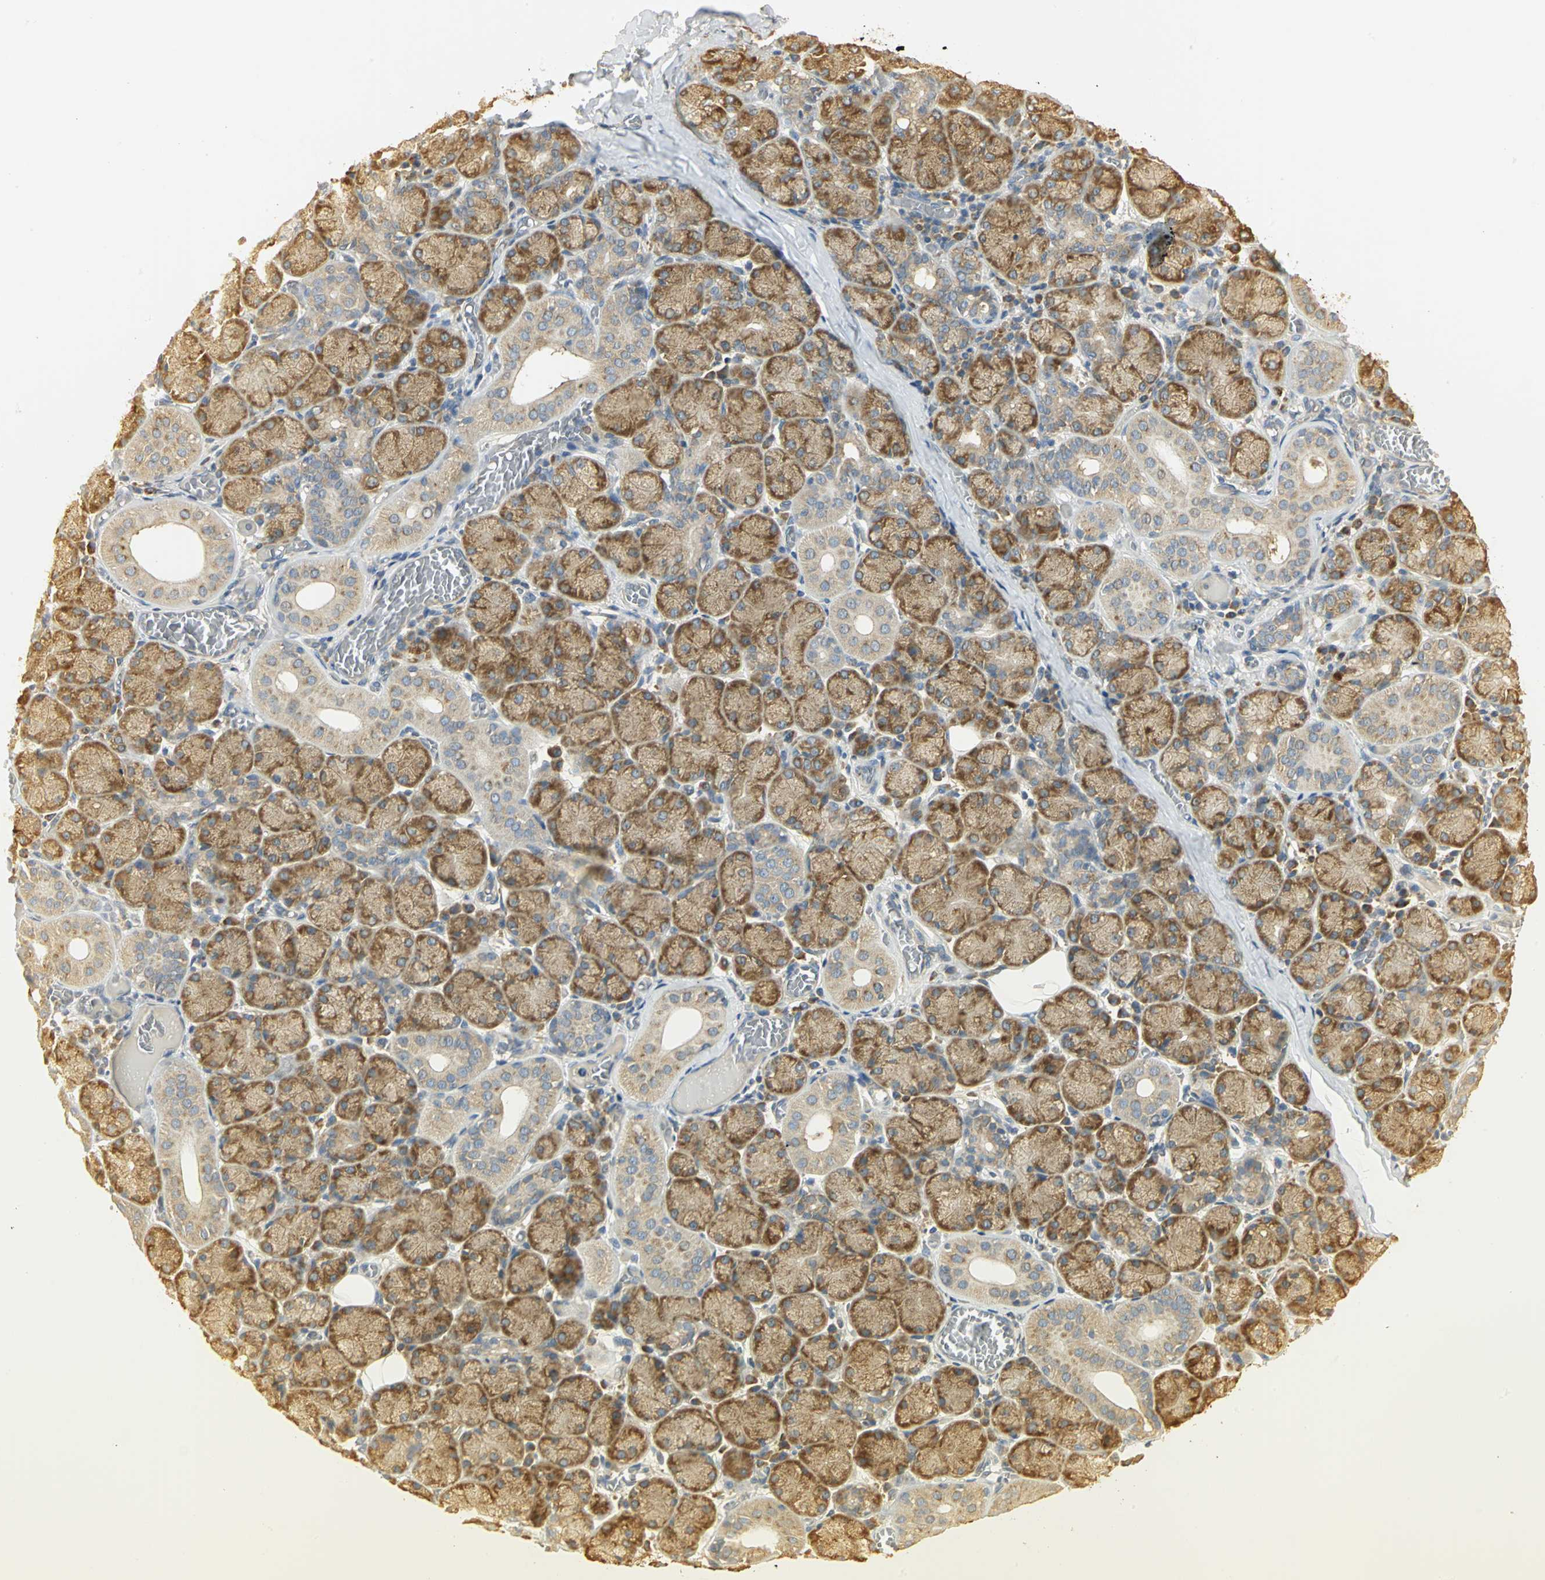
{"staining": {"intensity": "strong", "quantity": "25%-75%", "location": "cytoplasmic/membranous"}, "tissue": "salivary gland", "cell_type": "Glandular cells", "image_type": "normal", "snomed": [{"axis": "morphology", "description": "Normal tissue, NOS"}, {"axis": "topography", "description": "Salivary gland"}], "caption": "Normal salivary gland demonstrates strong cytoplasmic/membranous positivity in approximately 25%-75% of glandular cells (IHC, brightfield microscopy, high magnification)..", "gene": "RARS1", "patient": {"sex": "female", "age": 24}}